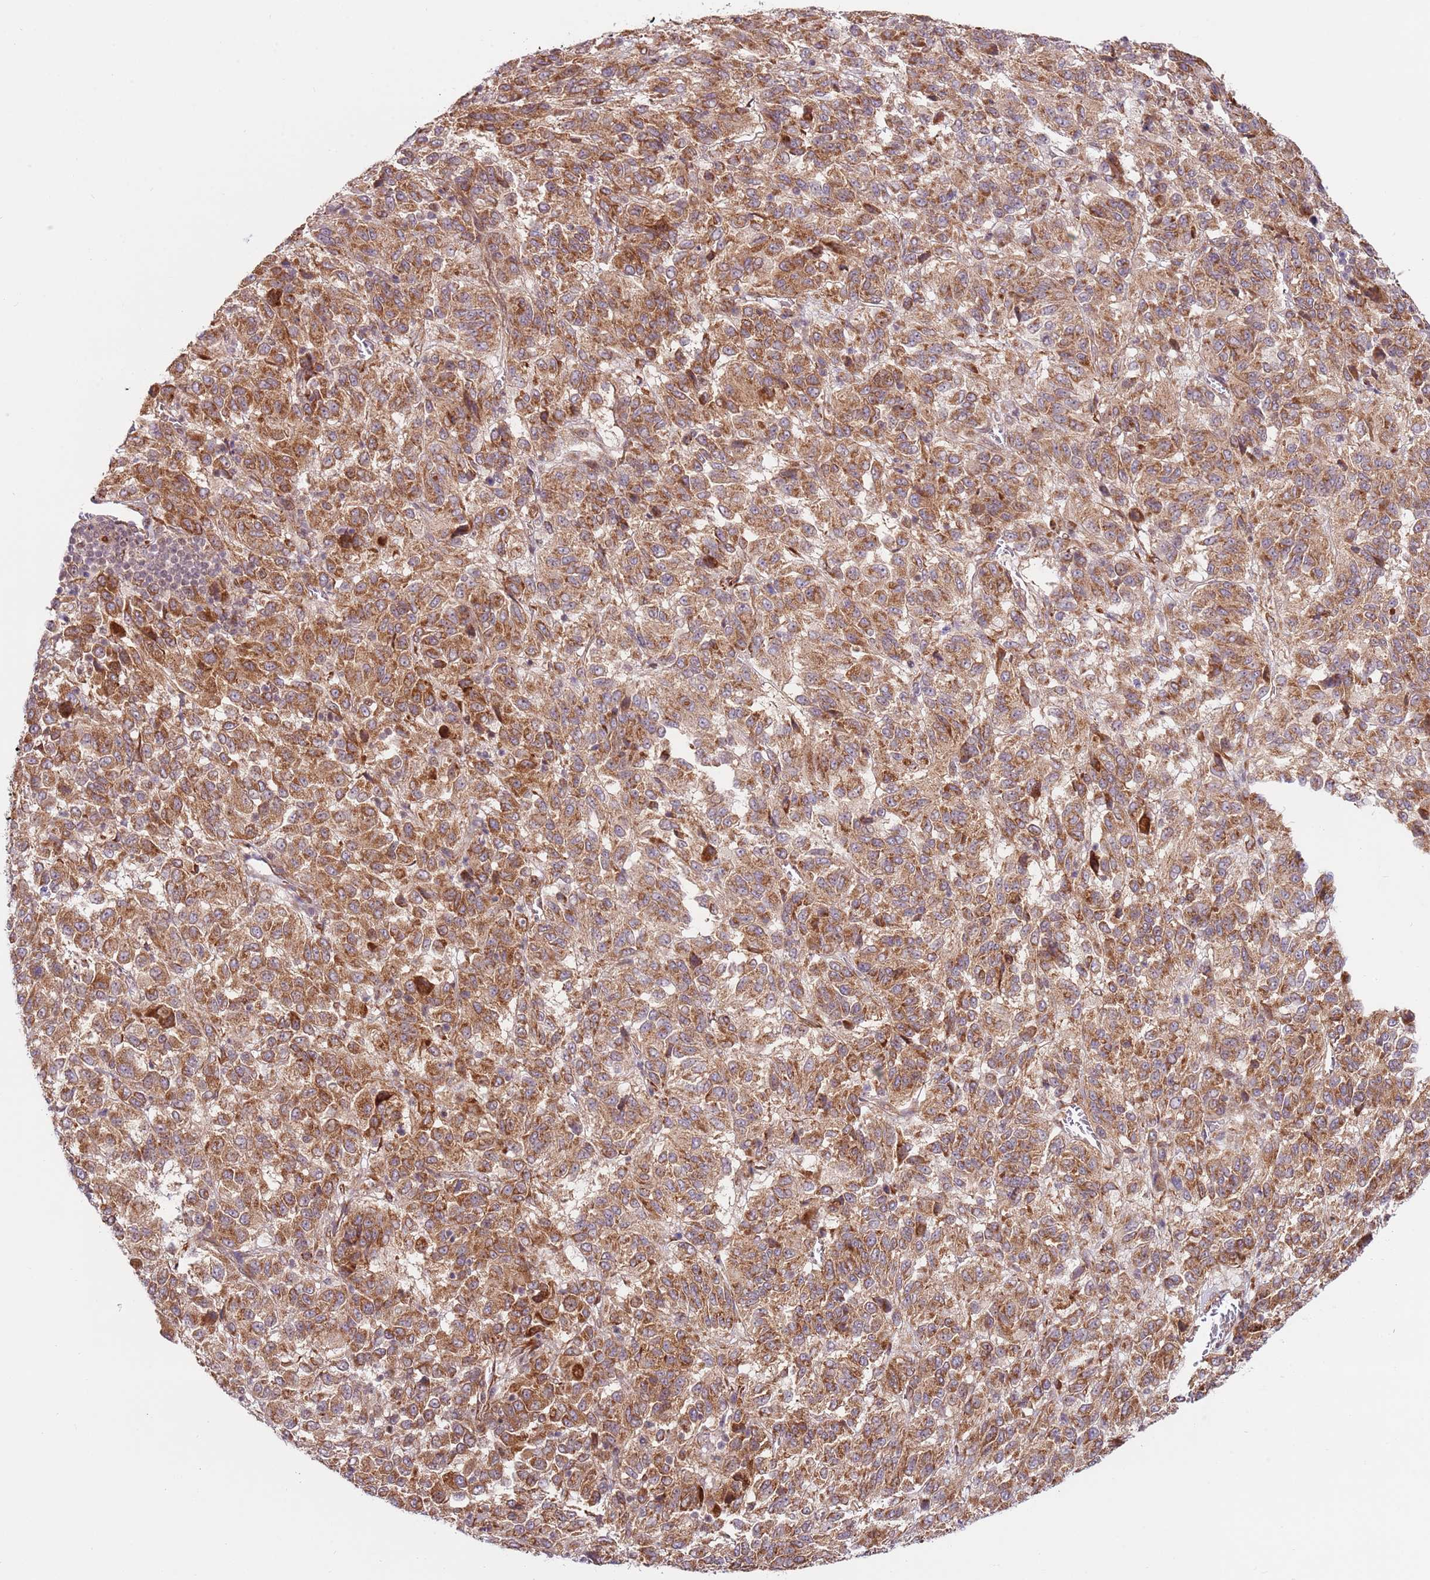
{"staining": {"intensity": "moderate", "quantity": ">75%", "location": "cytoplasmic/membranous"}, "tissue": "melanoma", "cell_type": "Tumor cells", "image_type": "cancer", "snomed": [{"axis": "morphology", "description": "Malignant melanoma, Metastatic site"}, {"axis": "topography", "description": "Lung"}], "caption": "This histopathology image reveals melanoma stained with immunohistochemistry to label a protein in brown. The cytoplasmic/membranous of tumor cells show moderate positivity for the protein. Nuclei are counter-stained blue.", "gene": "DCAF4", "patient": {"sex": "male", "age": 64}}